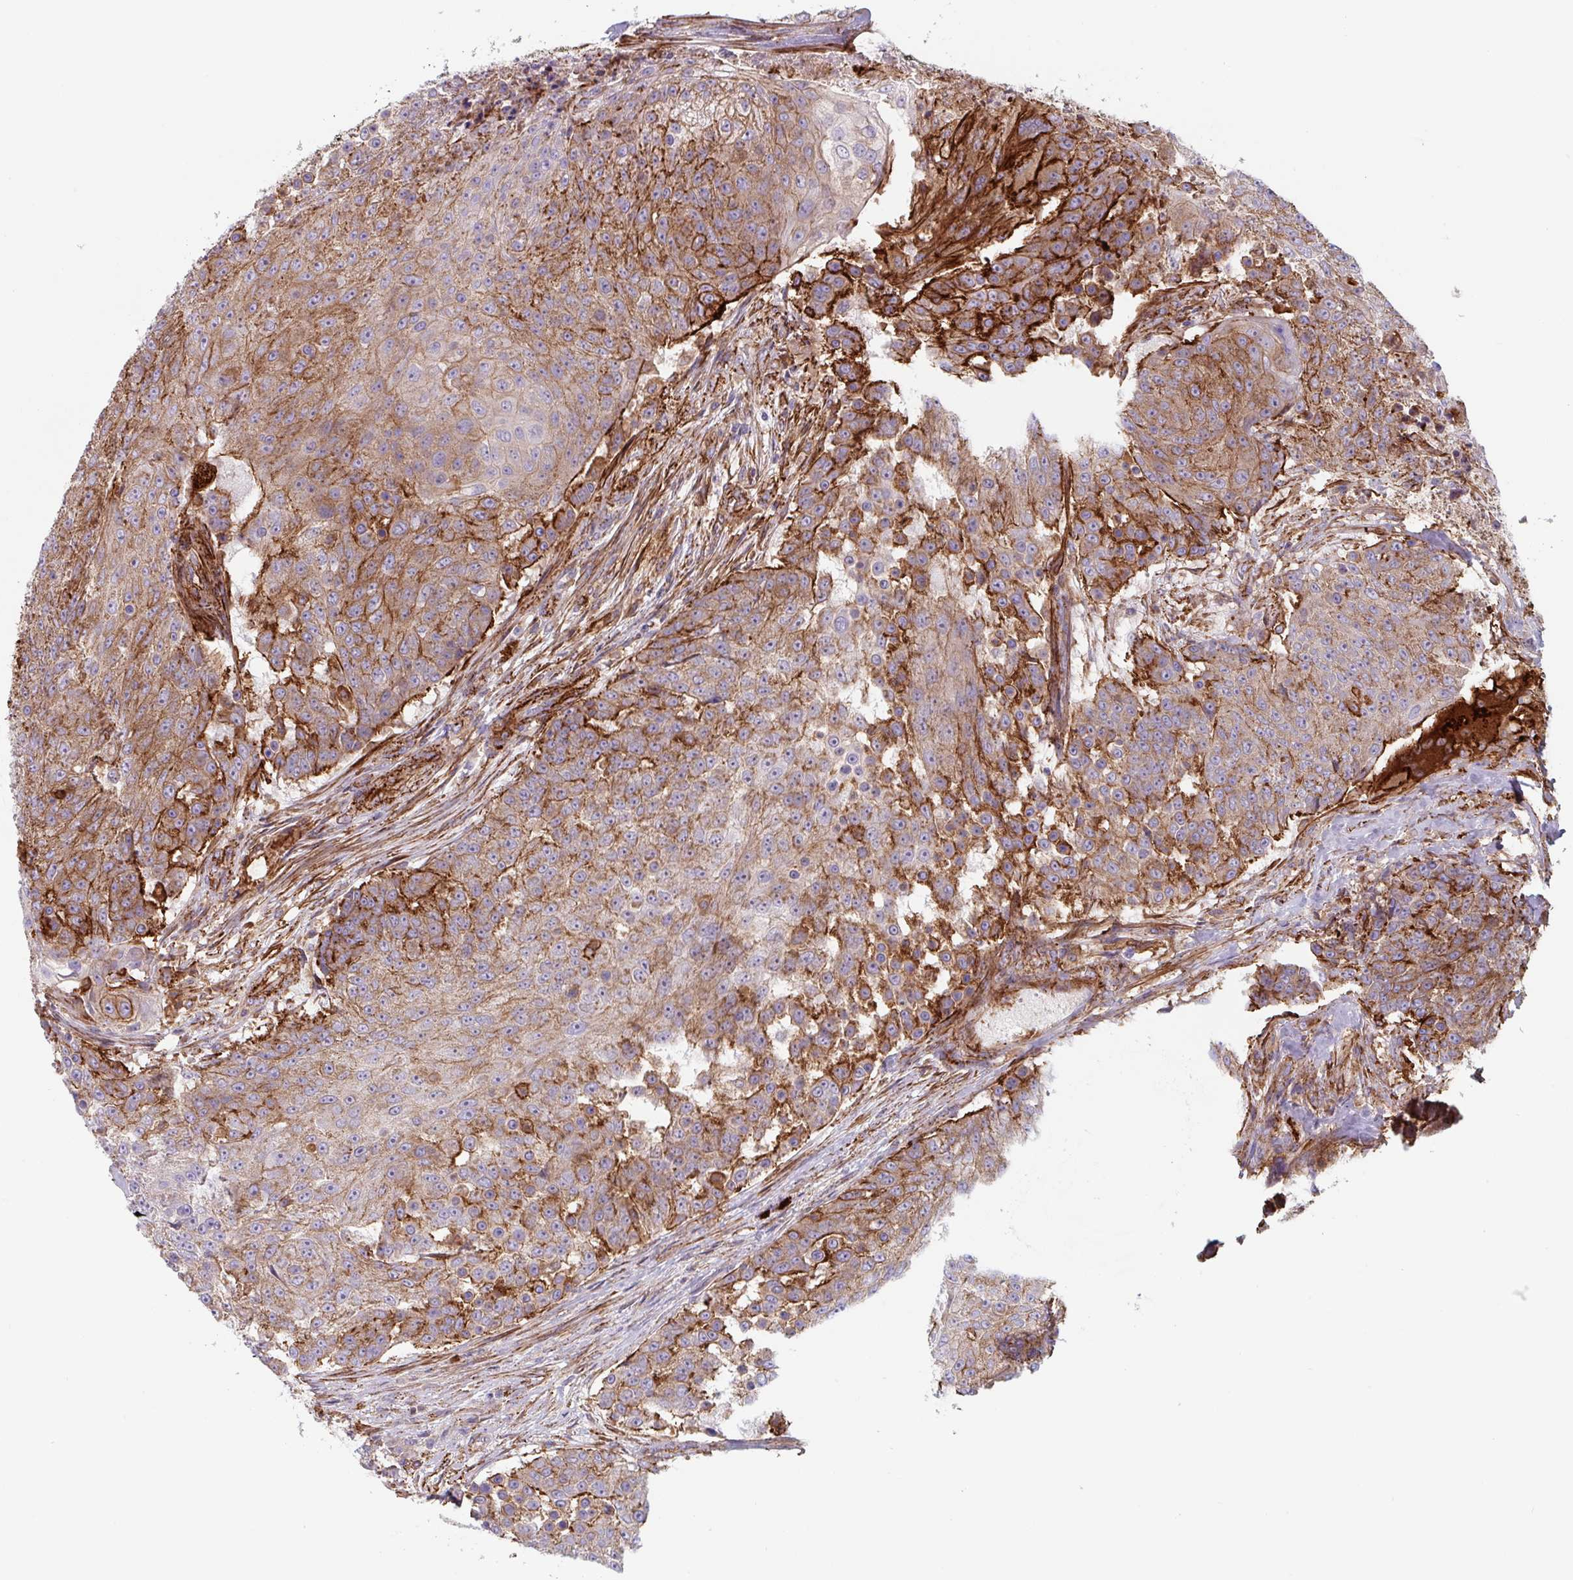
{"staining": {"intensity": "strong", "quantity": ">75%", "location": "cytoplasmic/membranous"}, "tissue": "urothelial cancer", "cell_type": "Tumor cells", "image_type": "cancer", "snomed": [{"axis": "morphology", "description": "Urothelial carcinoma, High grade"}, {"axis": "topography", "description": "Urinary bladder"}], "caption": "Immunohistochemical staining of urothelial cancer exhibits strong cytoplasmic/membranous protein expression in approximately >75% of tumor cells.", "gene": "DHFR2", "patient": {"sex": "female", "age": 63}}